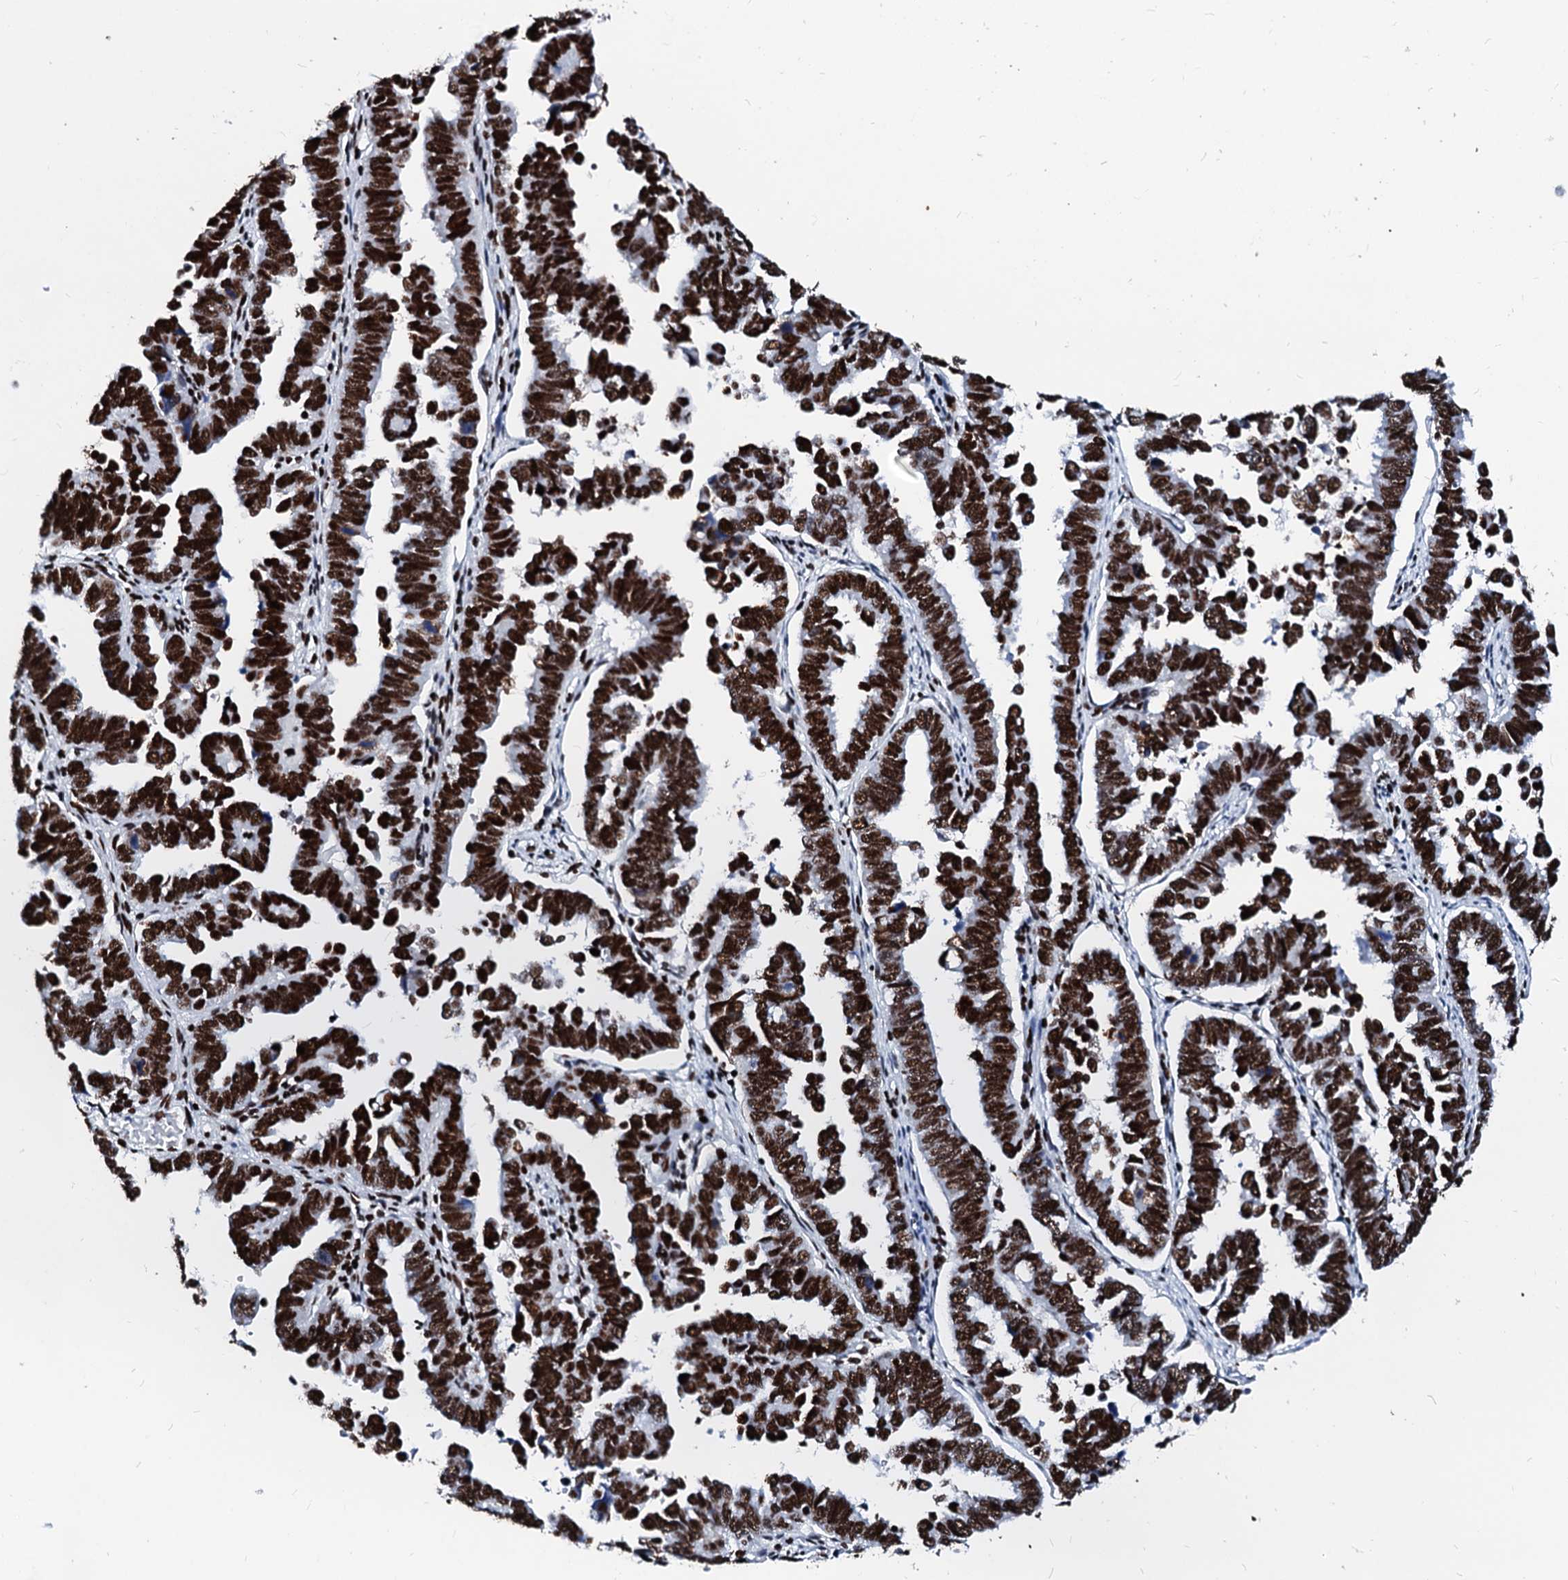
{"staining": {"intensity": "strong", "quantity": ">75%", "location": "nuclear"}, "tissue": "endometrial cancer", "cell_type": "Tumor cells", "image_type": "cancer", "snomed": [{"axis": "morphology", "description": "Adenocarcinoma, NOS"}, {"axis": "topography", "description": "Endometrium"}], "caption": "Endometrial cancer (adenocarcinoma) stained with IHC displays strong nuclear expression in about >75% of tumor cells.", "gene": "RALY", "patient": {"sex": "female", "age": 75}}